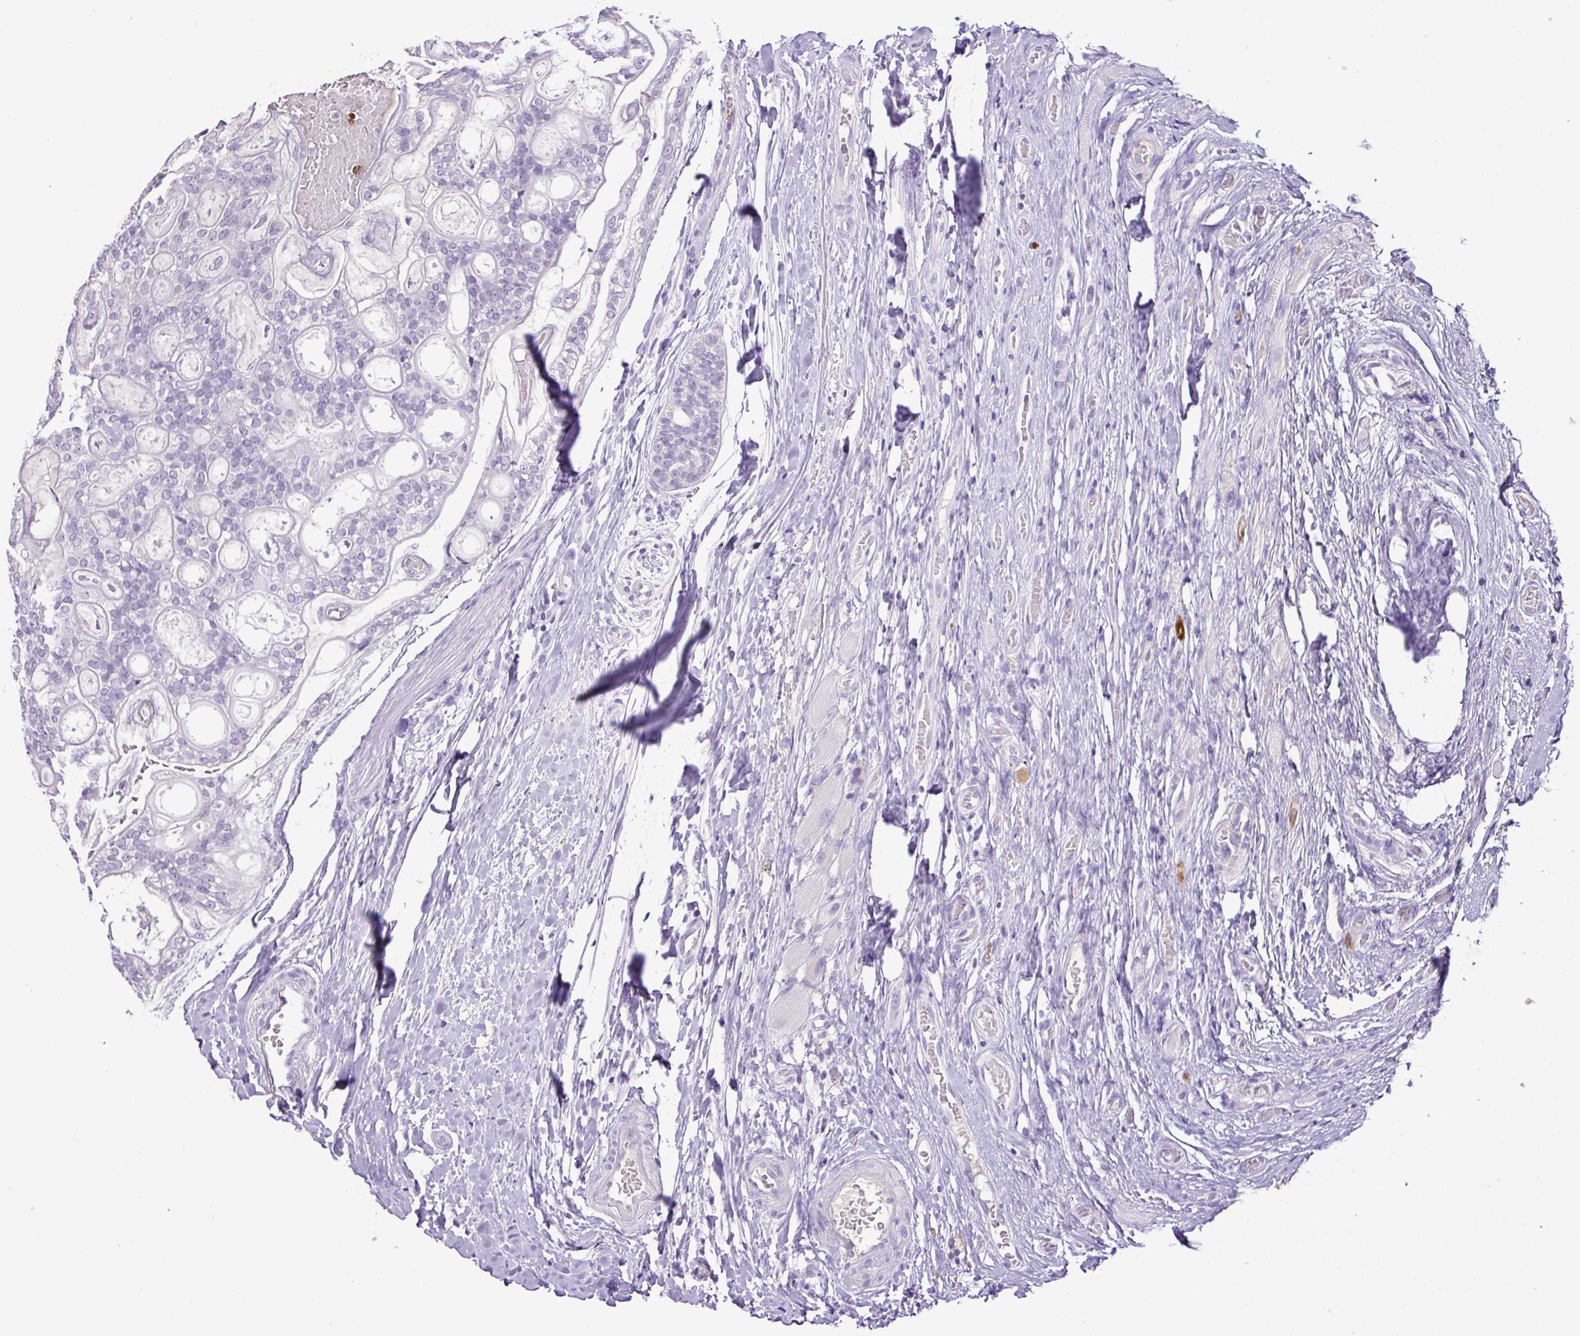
{"staining": {"intensity": "negative", "quantity": "none", "location": "none"}, "tissue": "head and neck cancer", "cell_type": "Tumor cells", "image_type": "cancer", "snomed": [{"axis": "morphology", "description": "Adenocarcinoma, NOS"}, {"axis": "topography", "description": "Head-Neck"}], "caption": "Head and neck cancer (adenocarcinoma) stained for a protein using IHC demonstrates no expression tumor cells.", "gene": "HTR3E", "patient": {"sex": "male", "age": 66}}